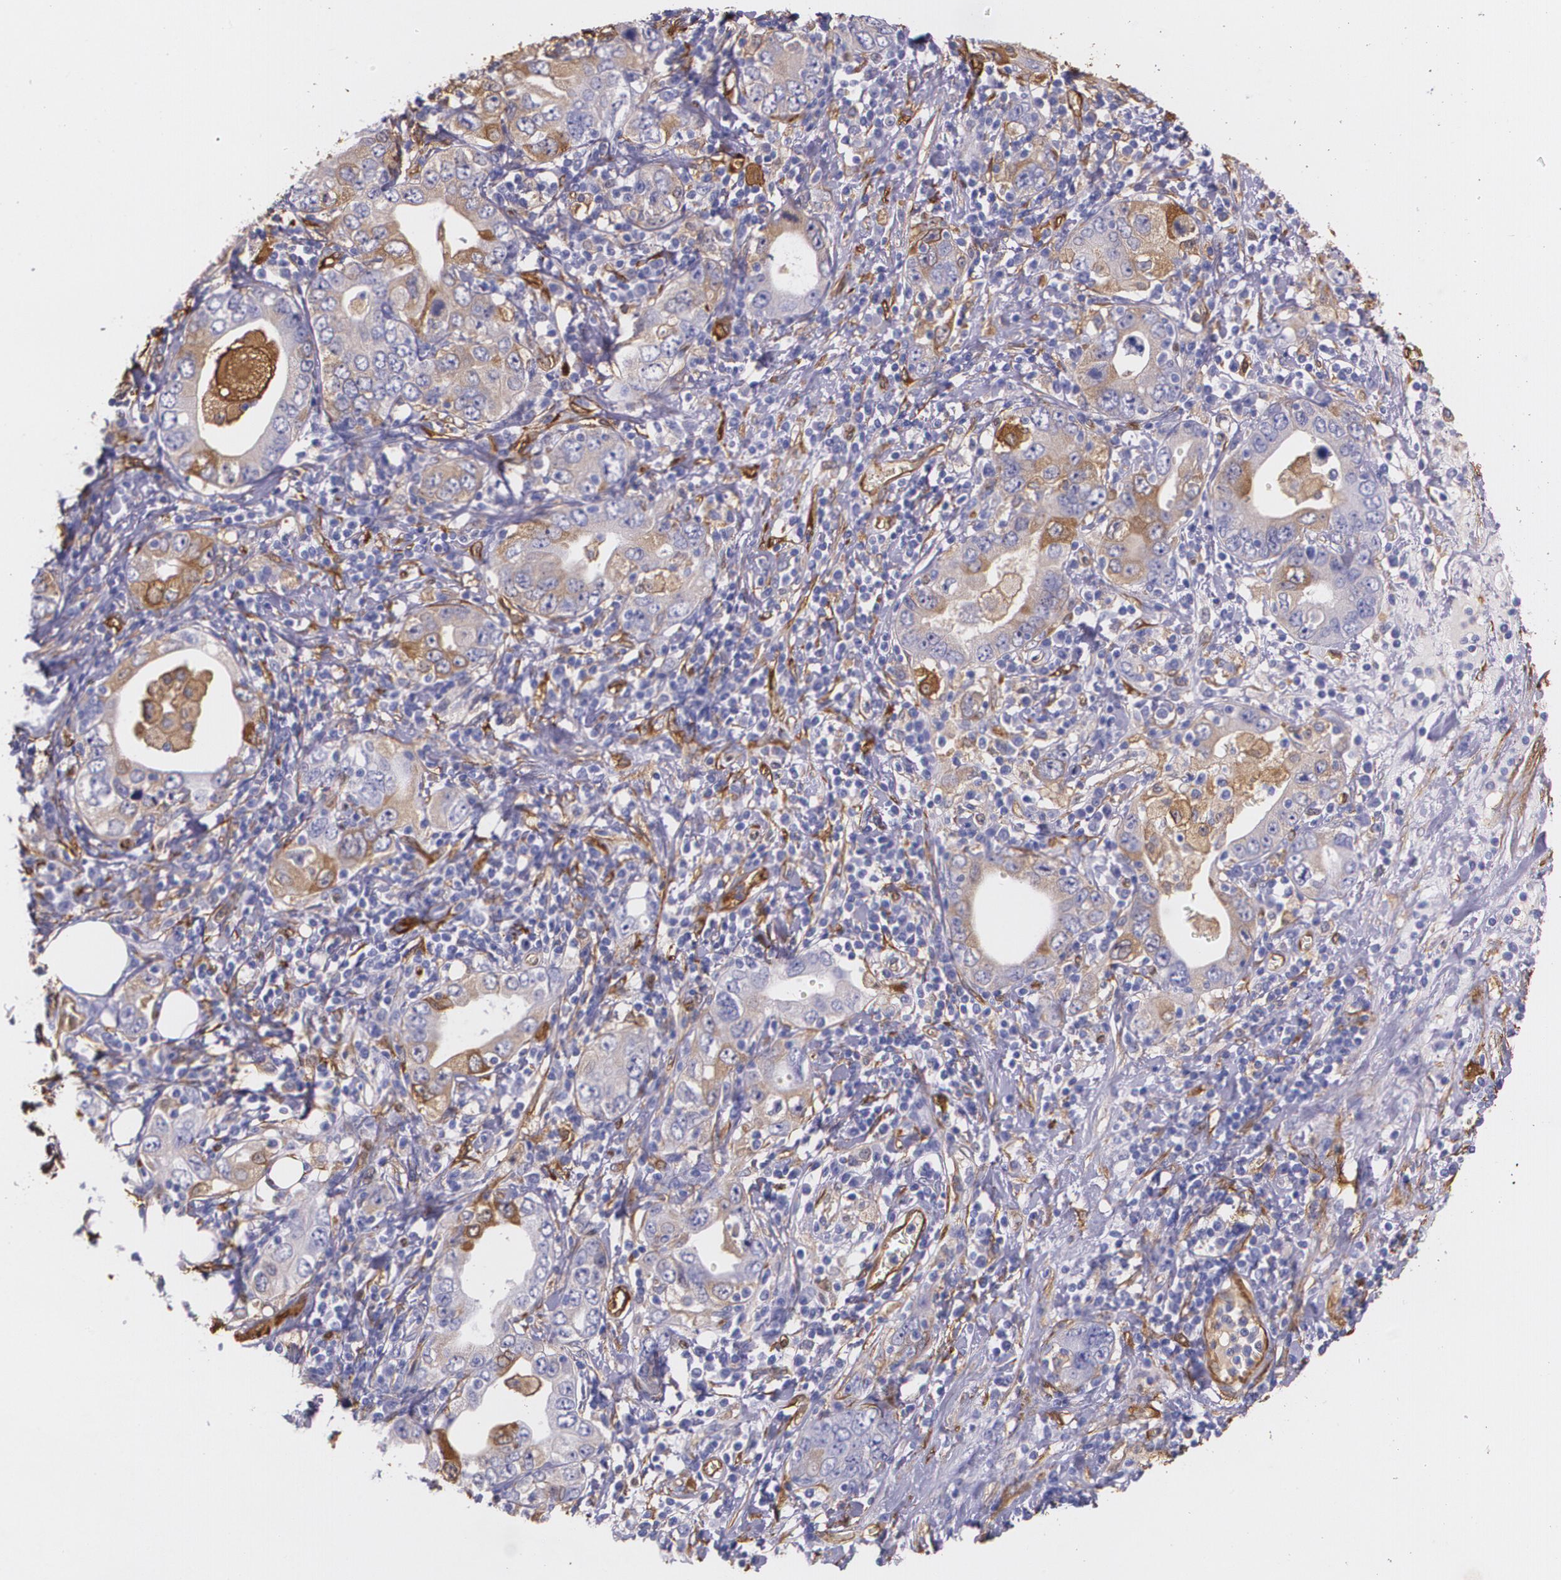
{"staining": {"intensity": "moderate", "quantity": "<25%", "location": "cytoplasmic/membranous"}, "tissue": "stomach cancer", "cell_type": "Tumor cells", "image_type": "cancer", "snomed": [{"axis": "morphology", "description": "Adenocarcinoma, NOS"}, {"axis": "topography", "description": "Stomach, lower"}], "caption": "Stomach cancer tissue displays moderate cytoplasmic/membranous positivity in about <25% of tumor cells, visualized by immunohistochemistry.", "gene": "MMP2", "patient": {"sex": "female", "age": 93}}